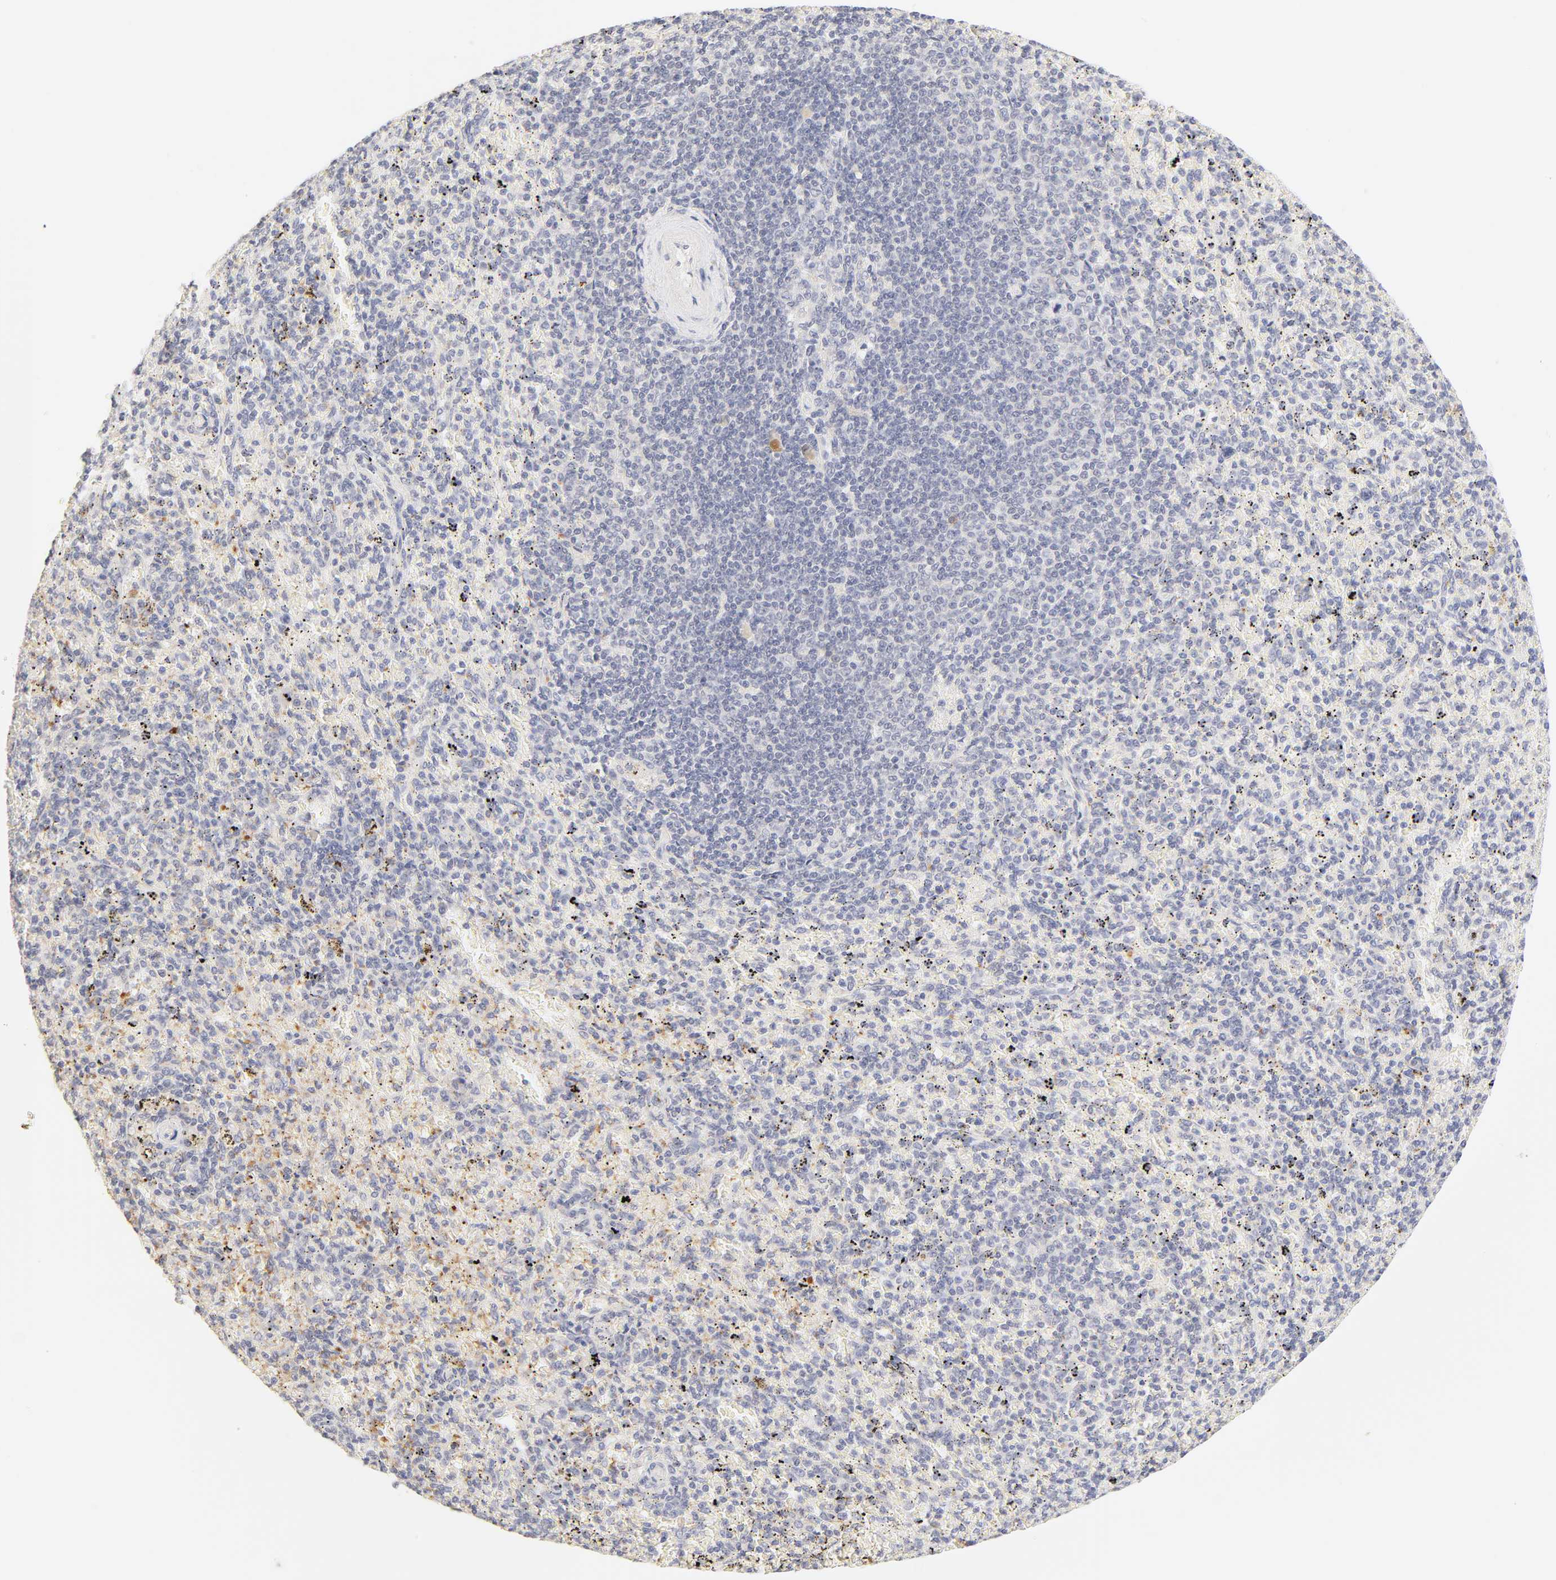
{"staining": {"intensity": "negative", "quantity": "none", "location": "none"}, "tissue": "spleen", "cell_type": "Cells in red pulp", "image_type": "normal", "snomed": [{"axis": "morphology", "description": "Normal tissue, NOS"}, {"axis": "topography", "description": "Spleen"}], "caption": "Protein analysis of normal spleen displays no significant staining in cells in red pulp.", "gene": "CYP4B1", "patient": {"sex": "female", "age": 43}}